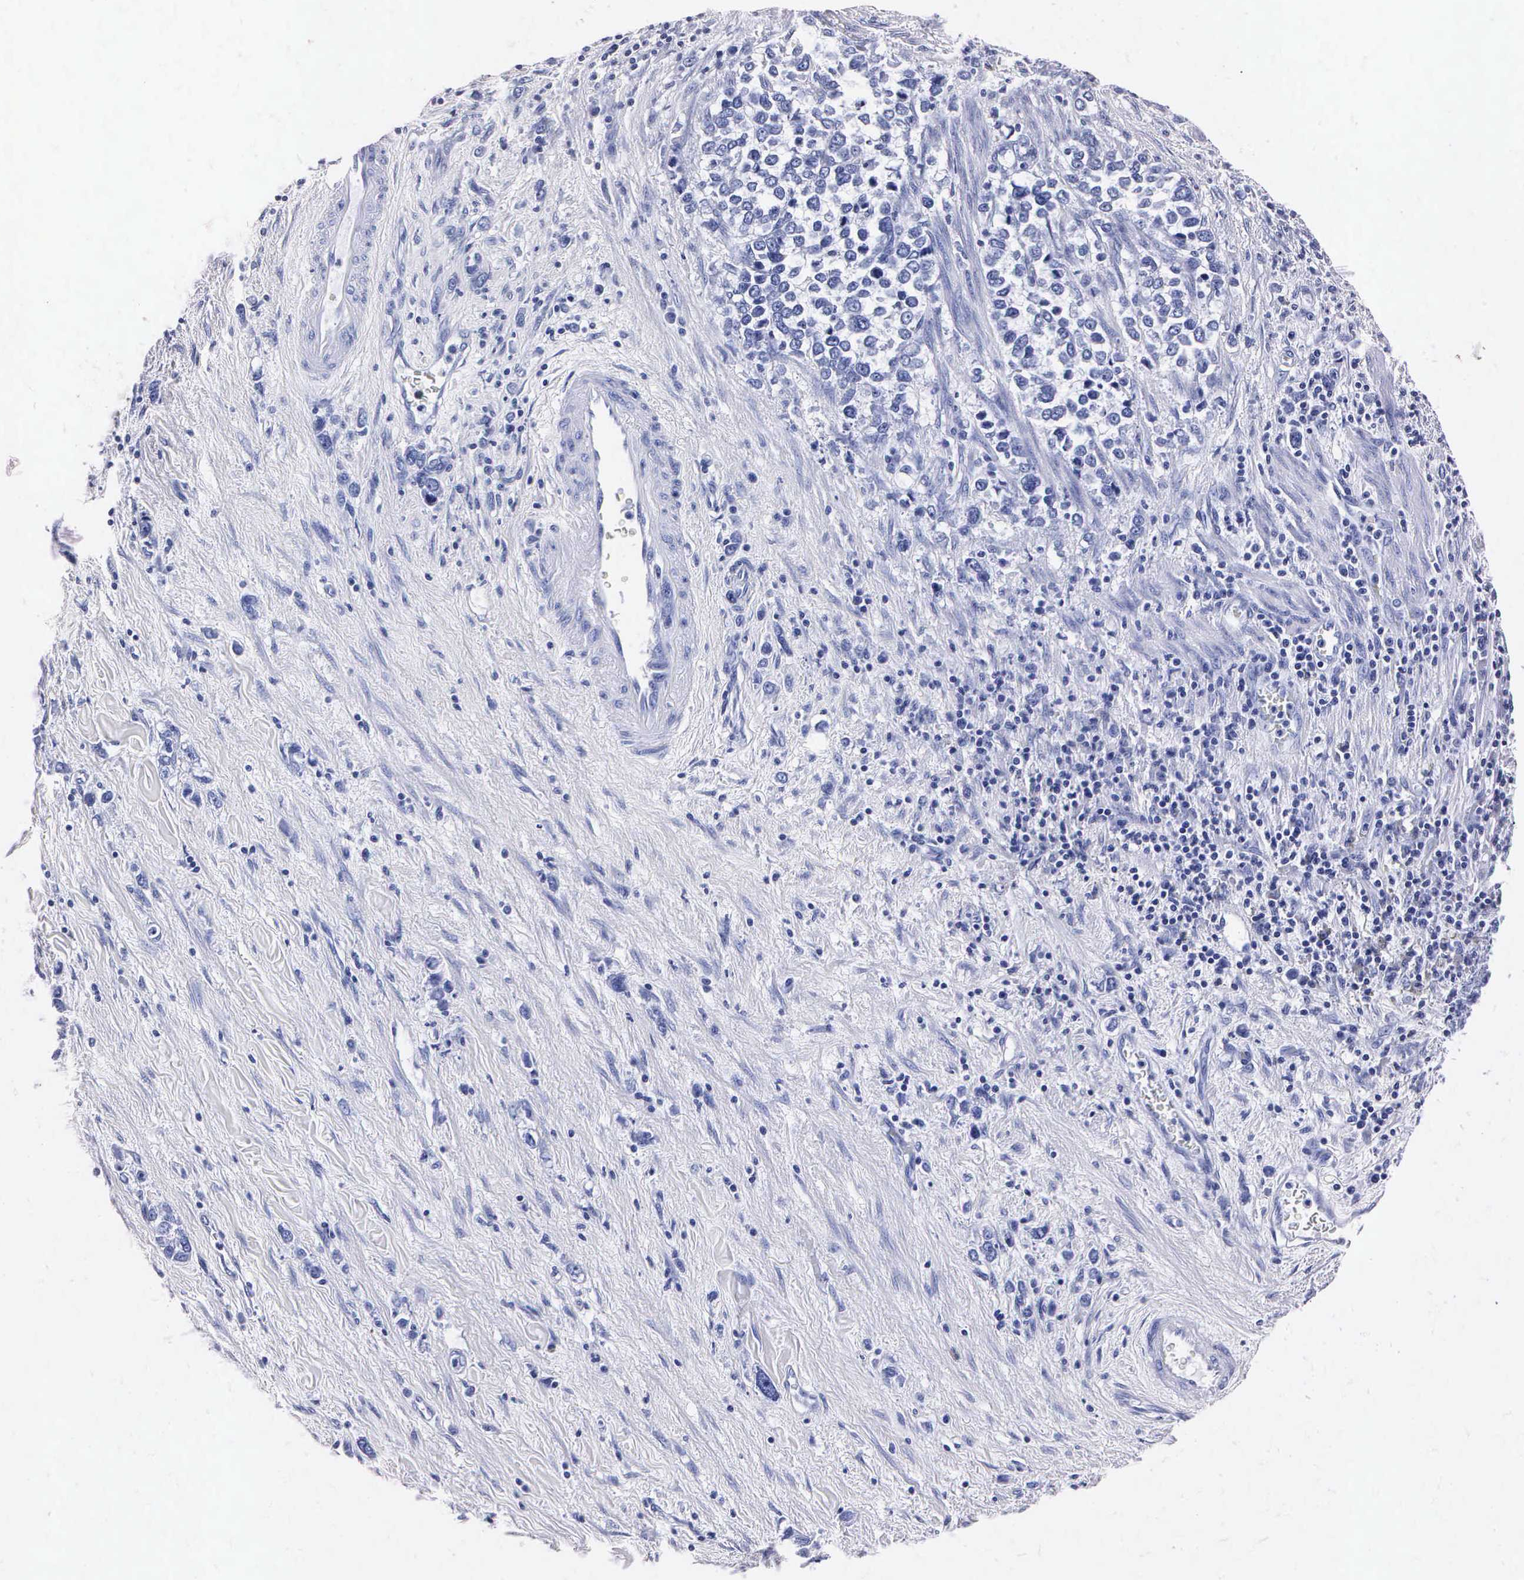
{"staining": {"intensity": "negative", "quantity": "none", "location": "none"}, "tissue": "stomach cancer", "cell_type": "Tumor cells", "image_type": "cancer", "snomed": [{"axis": "morphology", "description": "Adenocarcinoma, NOS"}, {"axis": "topography", "description": "Stomach, upper"}], "caption": "High magnification brightfield microscopy of stomach adenocarcinoma stained with DAB (3,3'-diaminobenzidine) (brown) and counterstained with hematoxylin (blue): tumor cells show no significant expression.", "gene": "MB", "patient": {"sex": "male", "age": 76}}